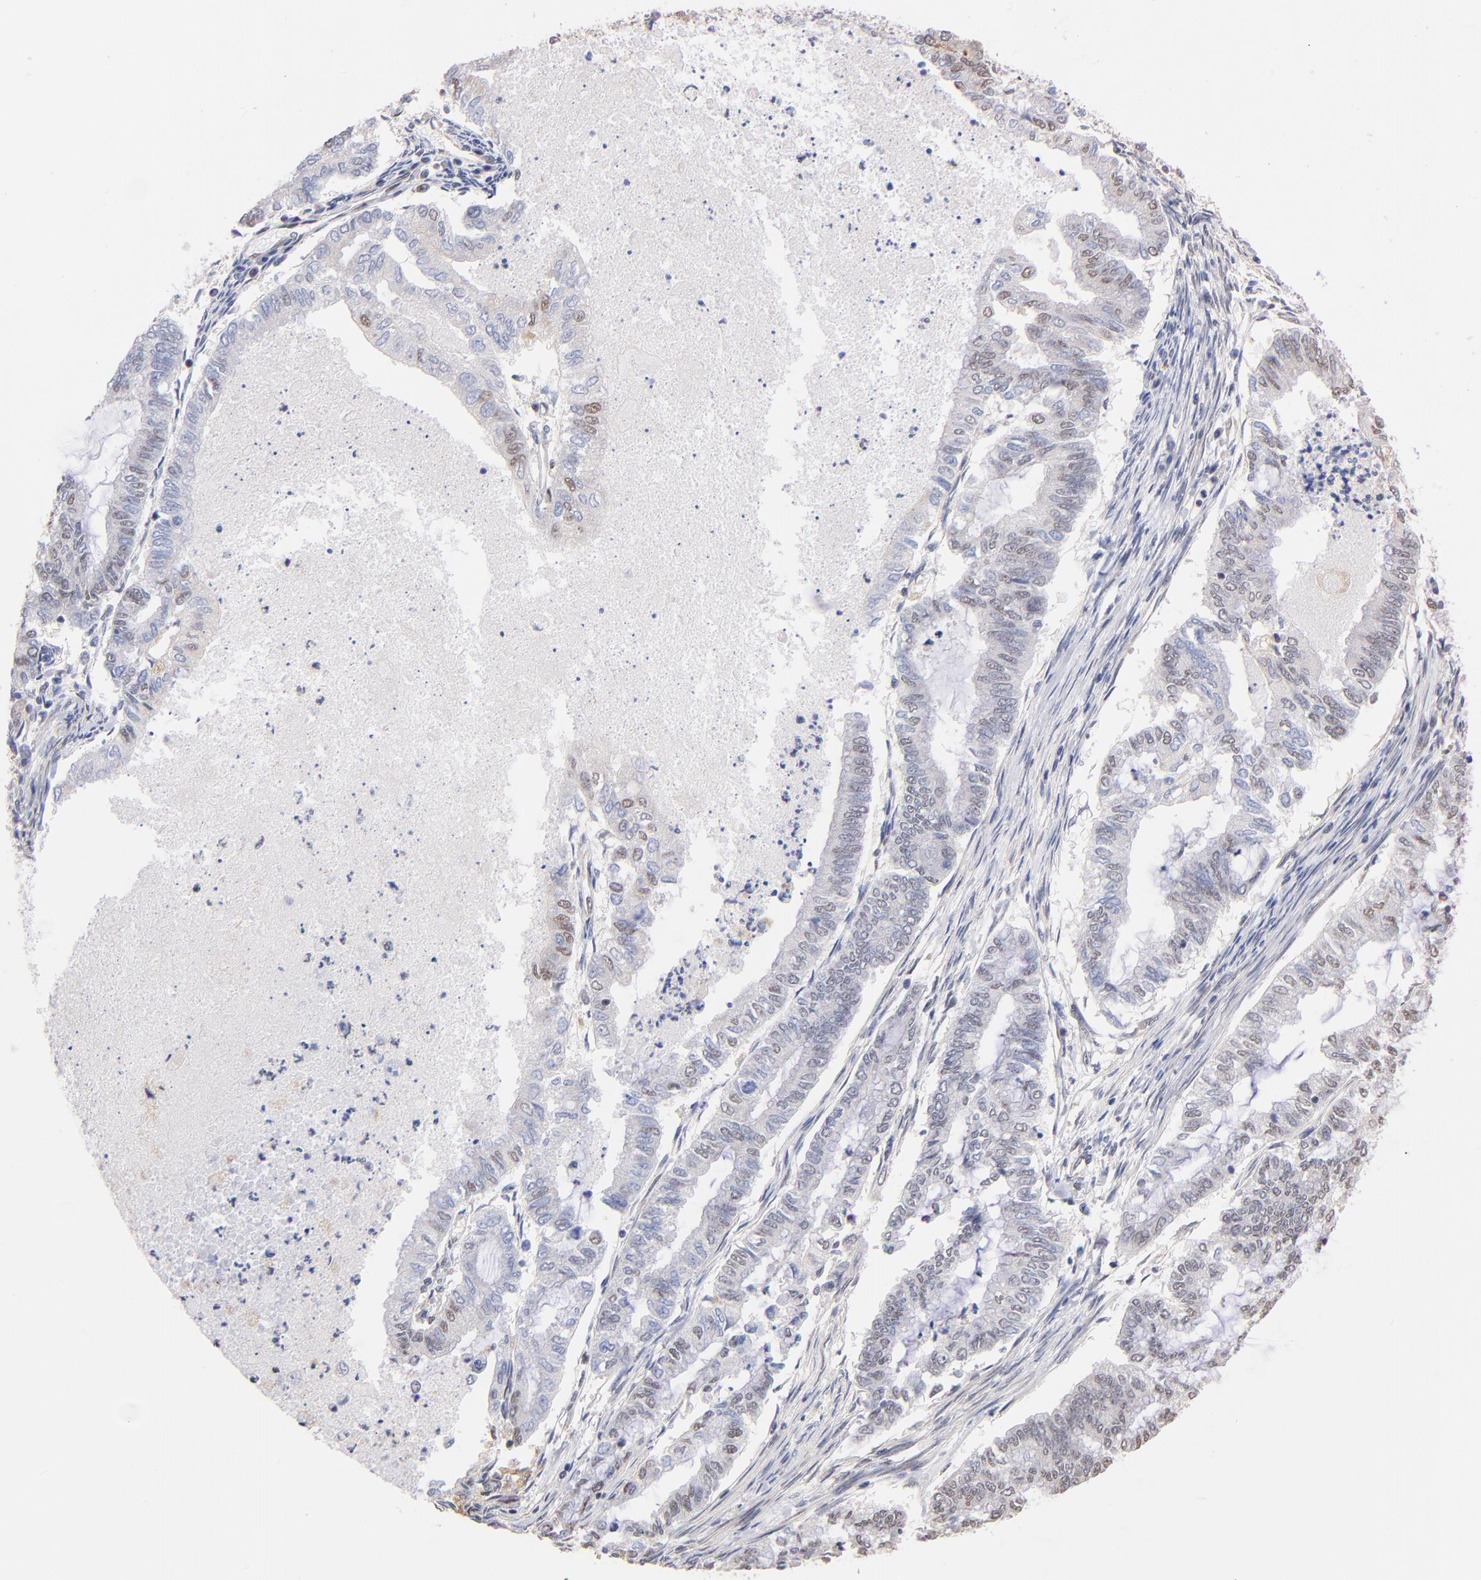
{"staining": {"intensity": "negative", "quantity": "none", "location": "none"}, "tissue": "endometrial cancer", "cell_type": "Tumor cells", "image_type": "cancer", "snomed": [{"axis": "morphology", "description": "Adenocarcinoma, NOS"}, {"axis": "topography", "description": "Endometrium"}], "caption": "Tumor cells show no significant protein positivity in endometrial adenocarcinoma. (Brightfield microscopy of DAB (3,3'-diaminobenzidine) immunohistochemistry (IHC) at high magnification).", "gene": "RIBC2", "patient": {"sex": "female", "age": 79}}